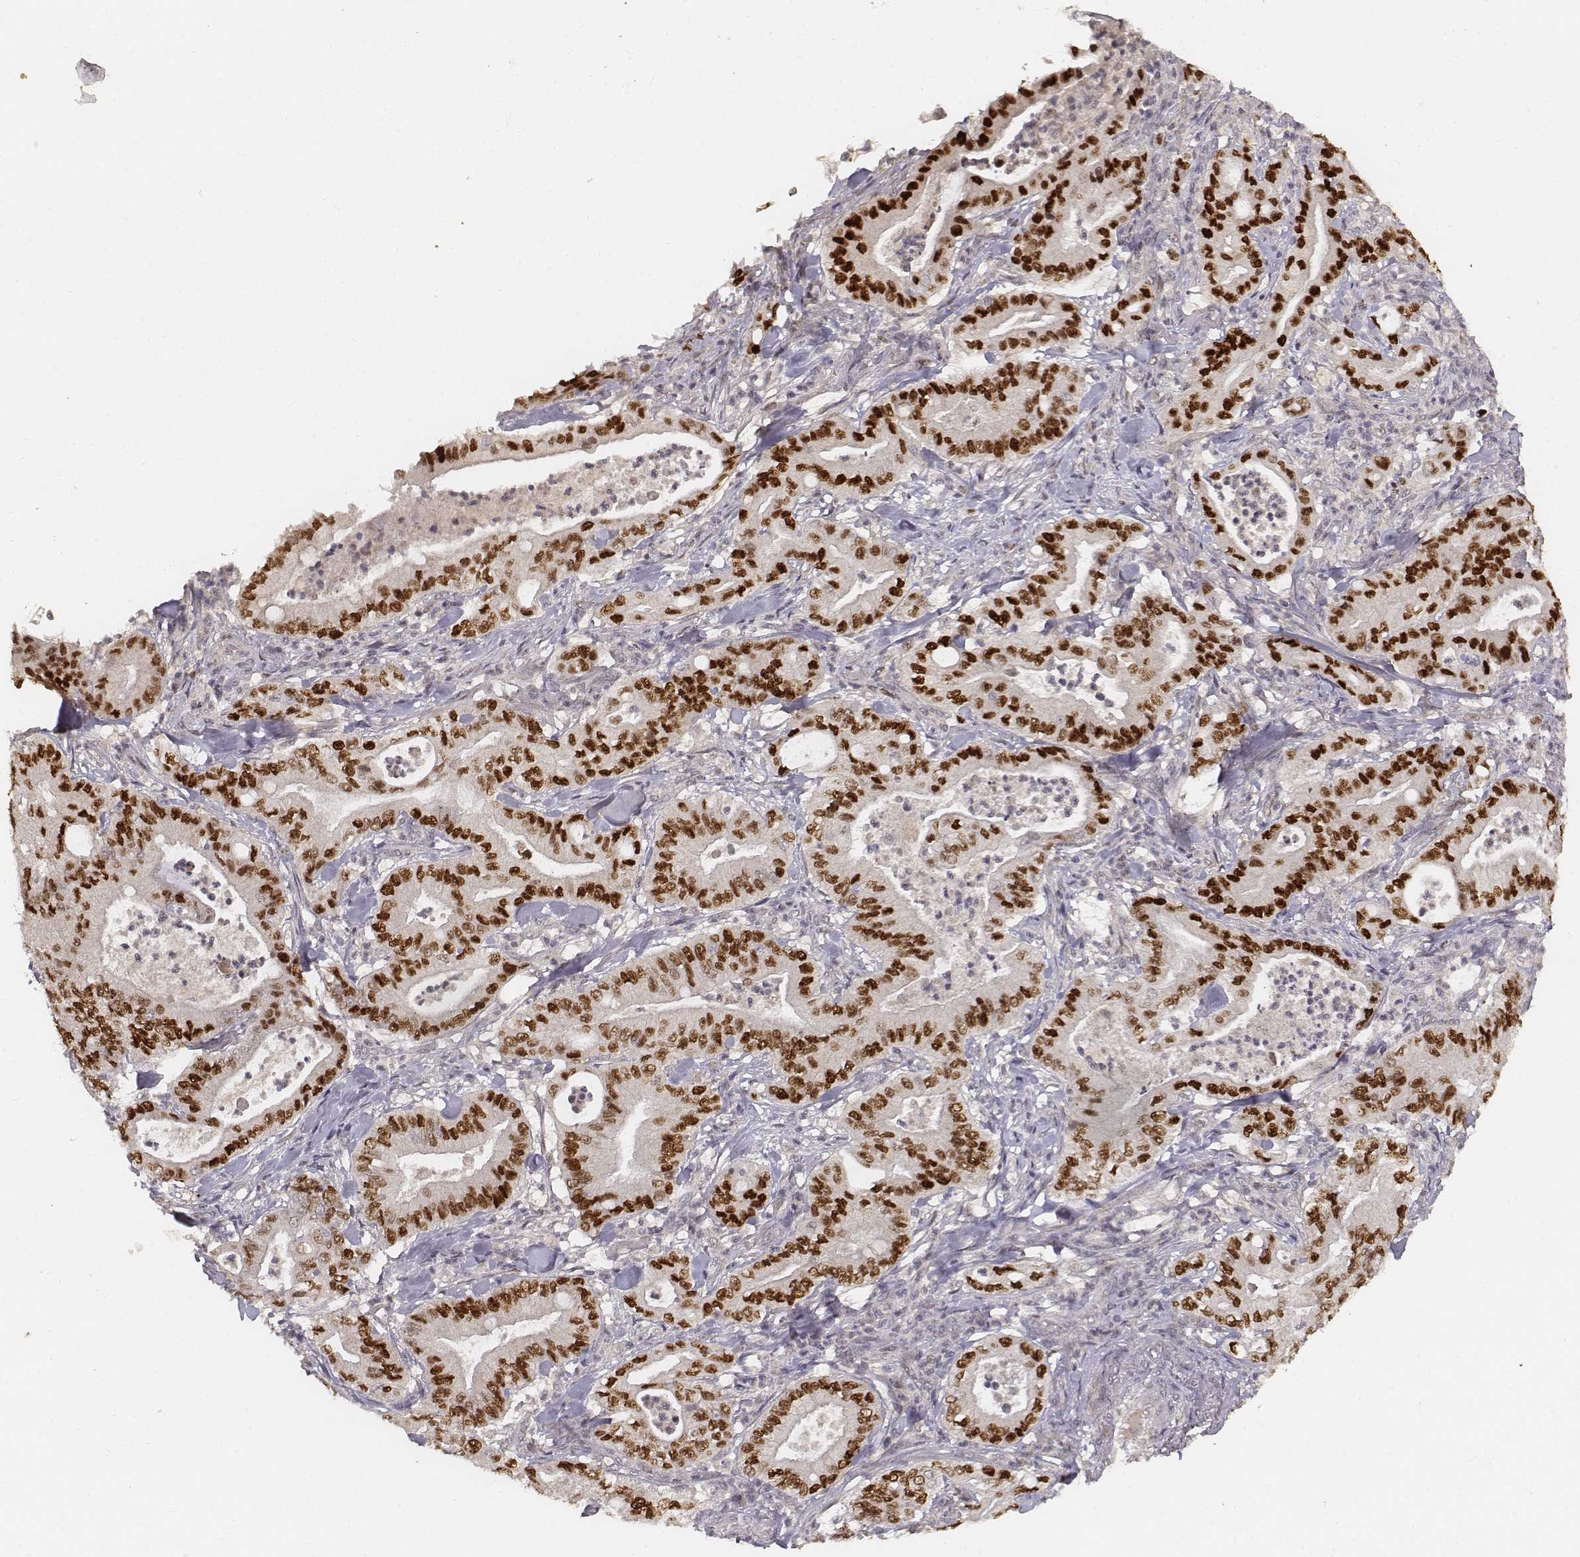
{"staining": {"intensity": "strong", "quantity": ">75%", "location": "nuclear"}, "tissue": "pancreatic cancer", "cell_type": "Tumor cells", "image_type": "cancer", "snomed": [{"axis": "morphology", "description": "Adenocarcinoma, NOS"}, {"axis": "topography", "description": "Pancreas"}], "caption": "IHC histopathology image of neoplastic tissue: pancreatic cancer stained using IHC demonstrates high levels of strong protein expression localized specifically in the nuclear of tumor cells, appearing as a nuclear brown color.", "gene": "FANCD2", "patient": {"sex": "male", "age": 71}}